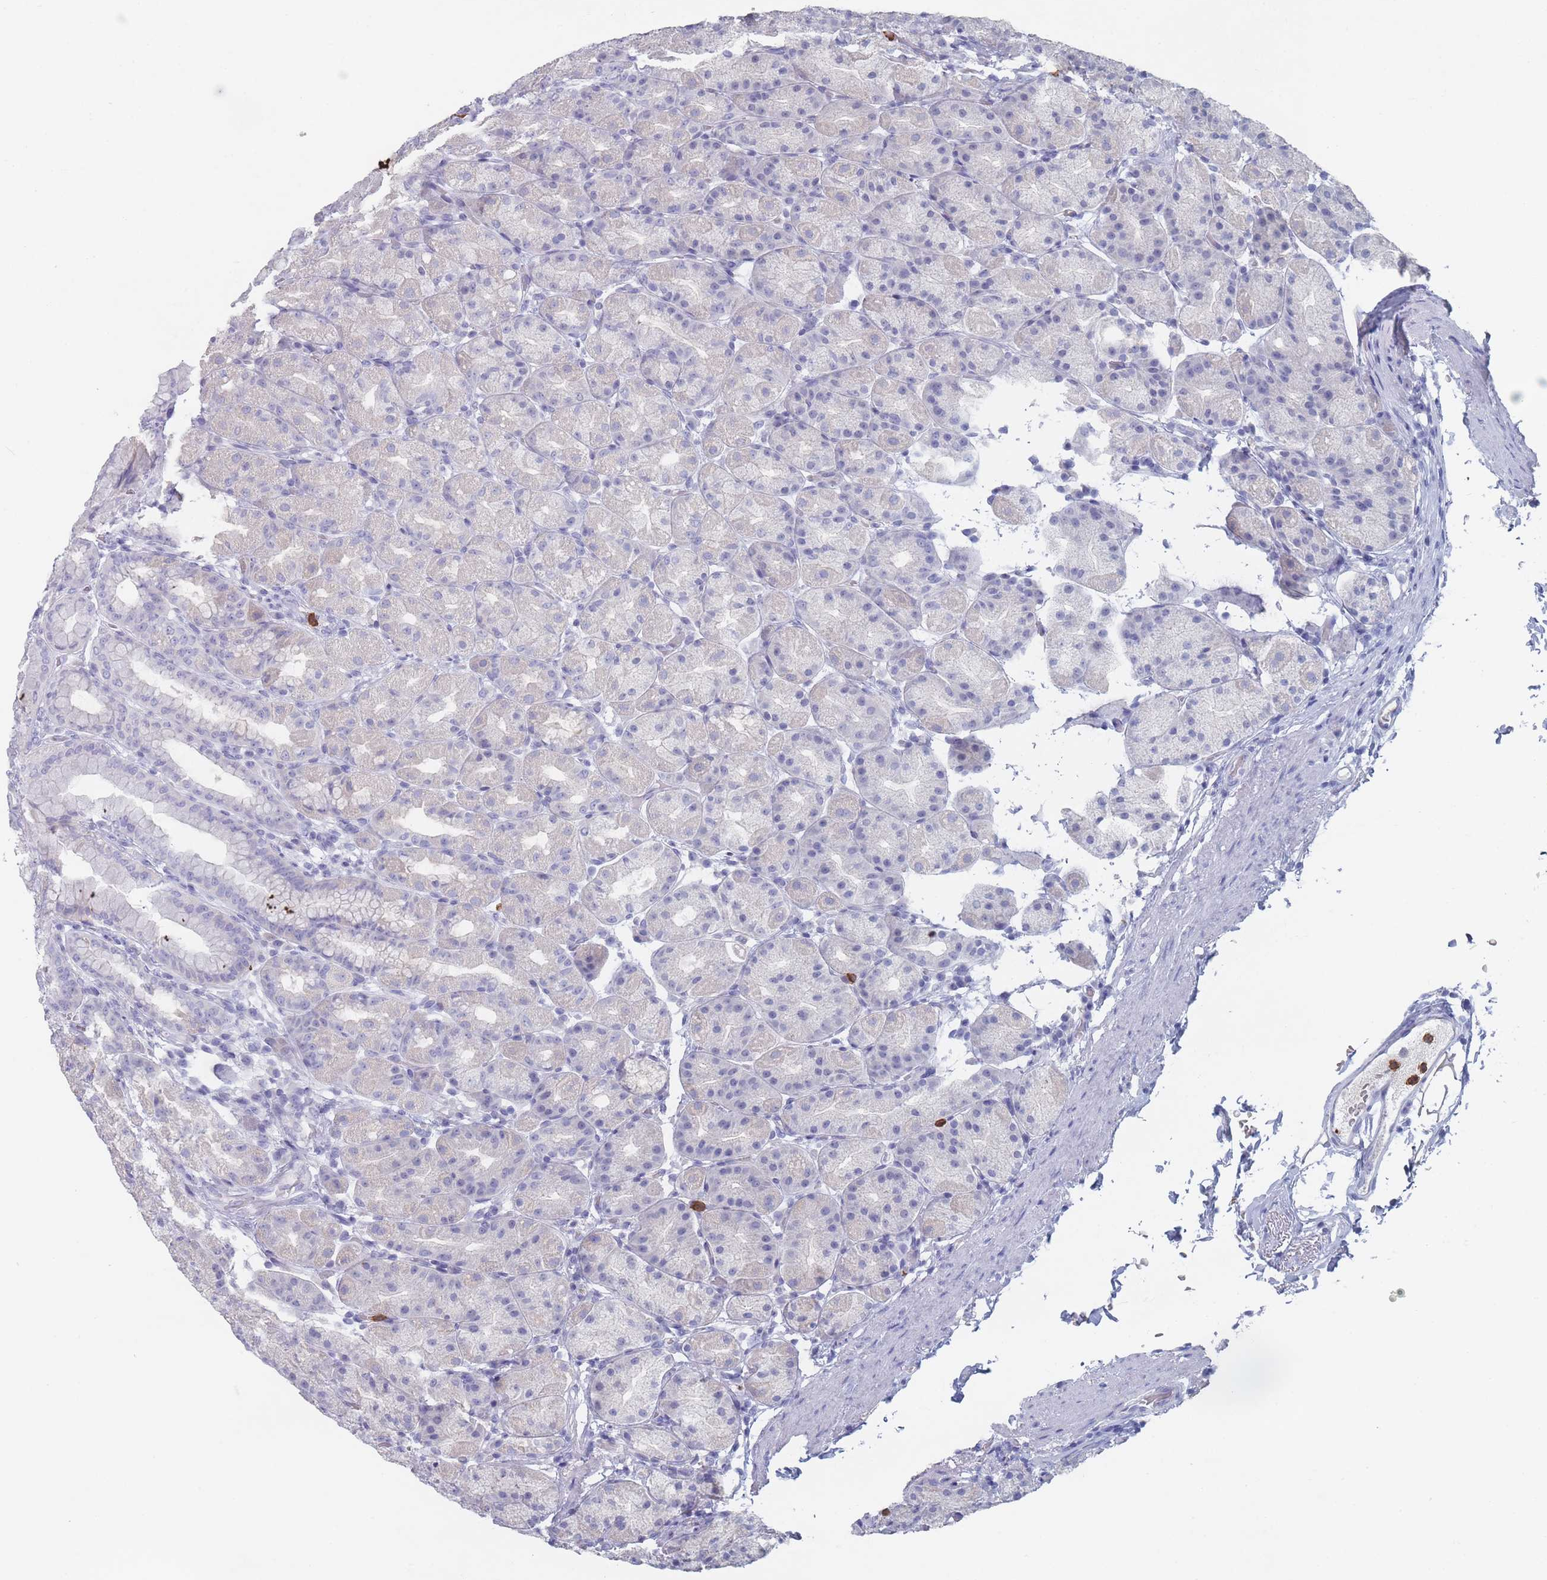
{"staining": {"intensity": "negative", "quantity": "none", "location": "none"}, "tissue": "stomach", "cell_type": "Glandular cells", "image_type": "normal", "snomed": [{"axis": "morphology", "description": "Normal tissue, NOS"}, {"axis": "topography", "description": "Stomach, upper"}, {"axis": "topography", "description": "Stomach"}], "caption": "Protein analysis of benign stomach exhibits no significant positivity in glandular cells.", "gene": "ATP1A3", "patient": {"sex": "male", "age": 68}}